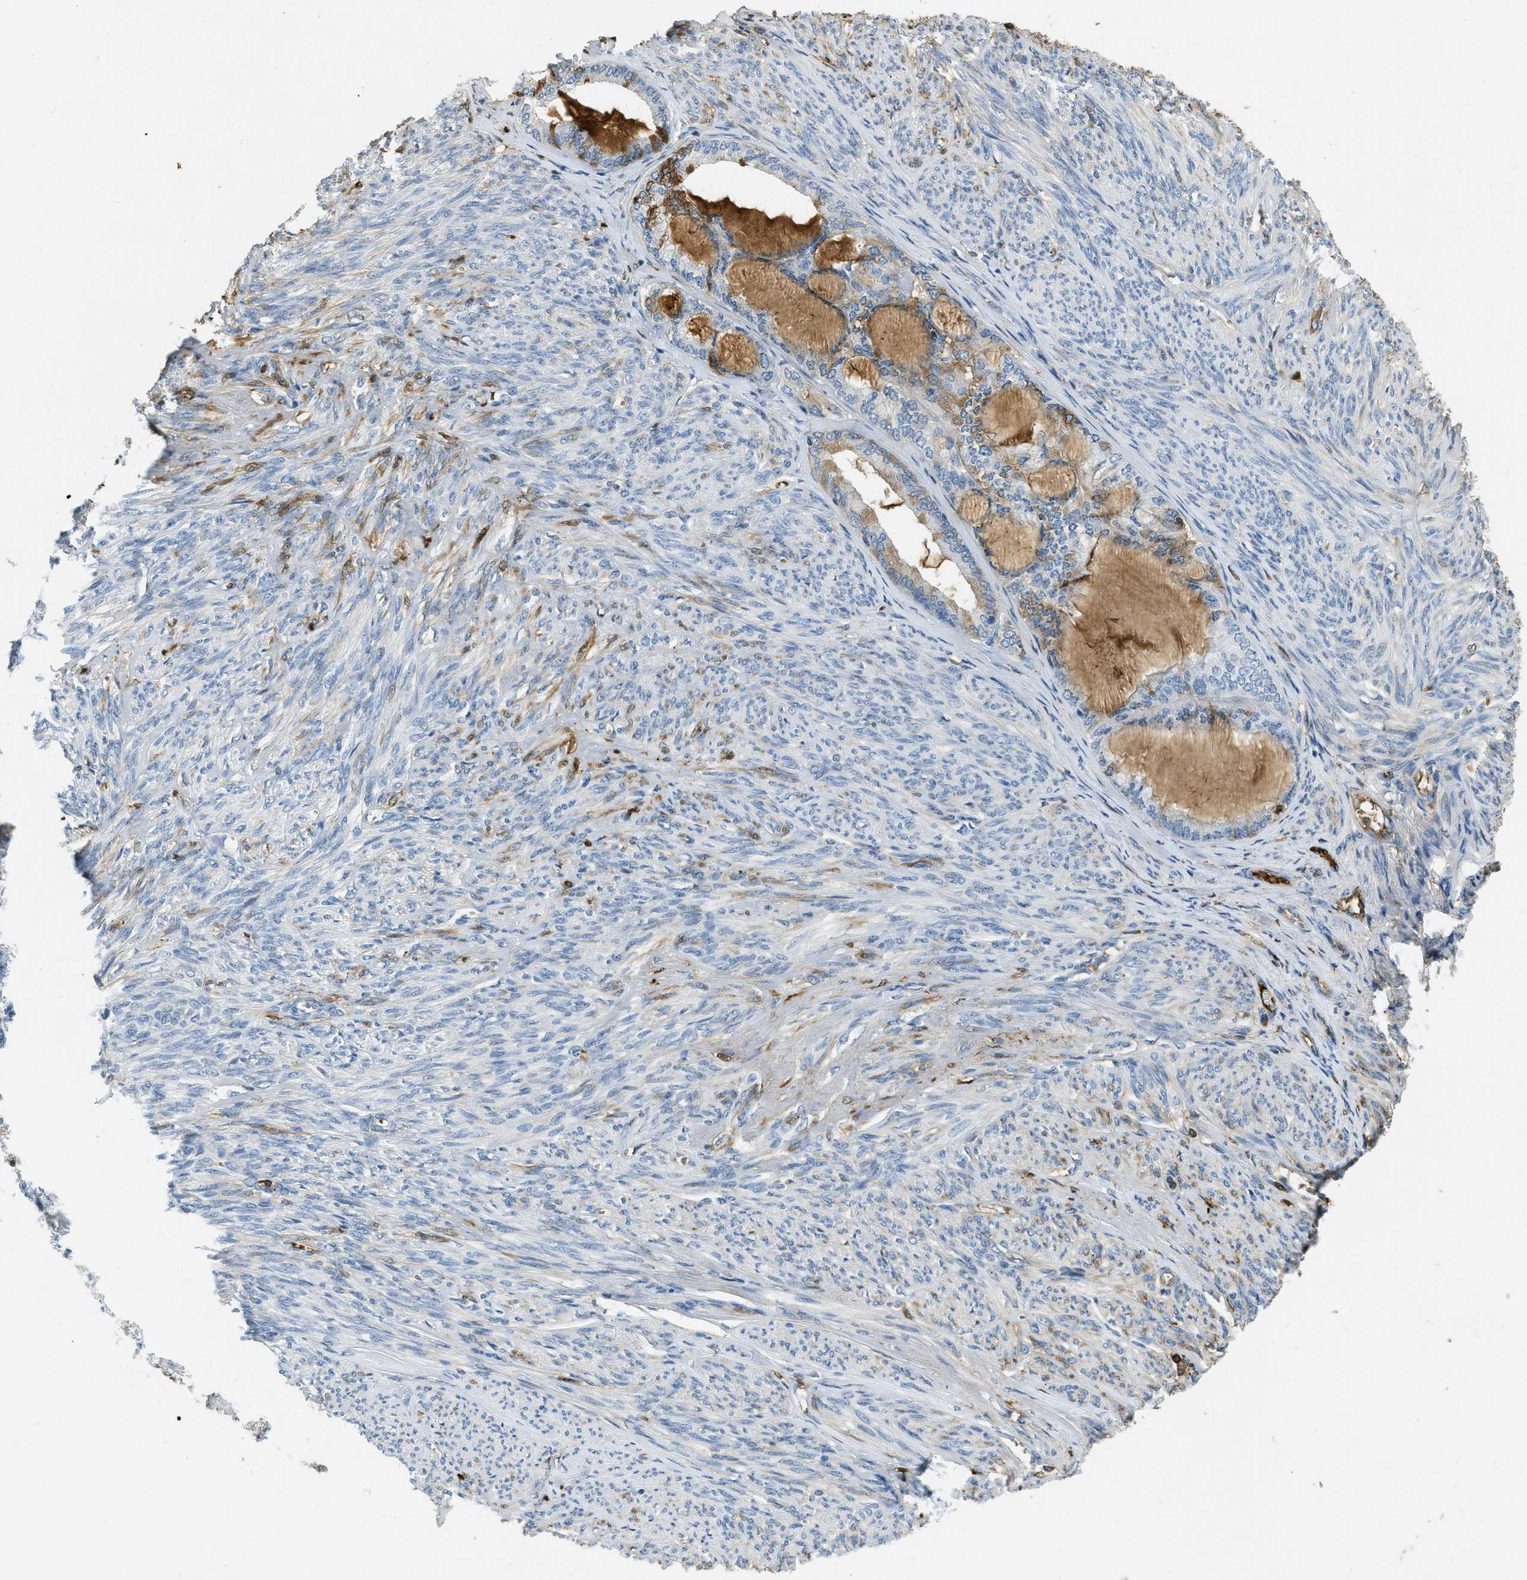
{"staining": {"intensity": "negative", "quantity": "none", "location": "none"}, "tissue": "endometrial cancer", "cell_type": "Tumor cells", "image_type": "cancer", "snomed": [{"axis": "morphology", "description": "Adenocarcinoma, NOS"}, {"axis": "topography", "description": "Endometrium"}], "caption": "The photomicrograph shows no staining of tumor cells in endometrial cancer.", "gene": "PRTN3", "patient": {"sex": "female", "age": 86}}